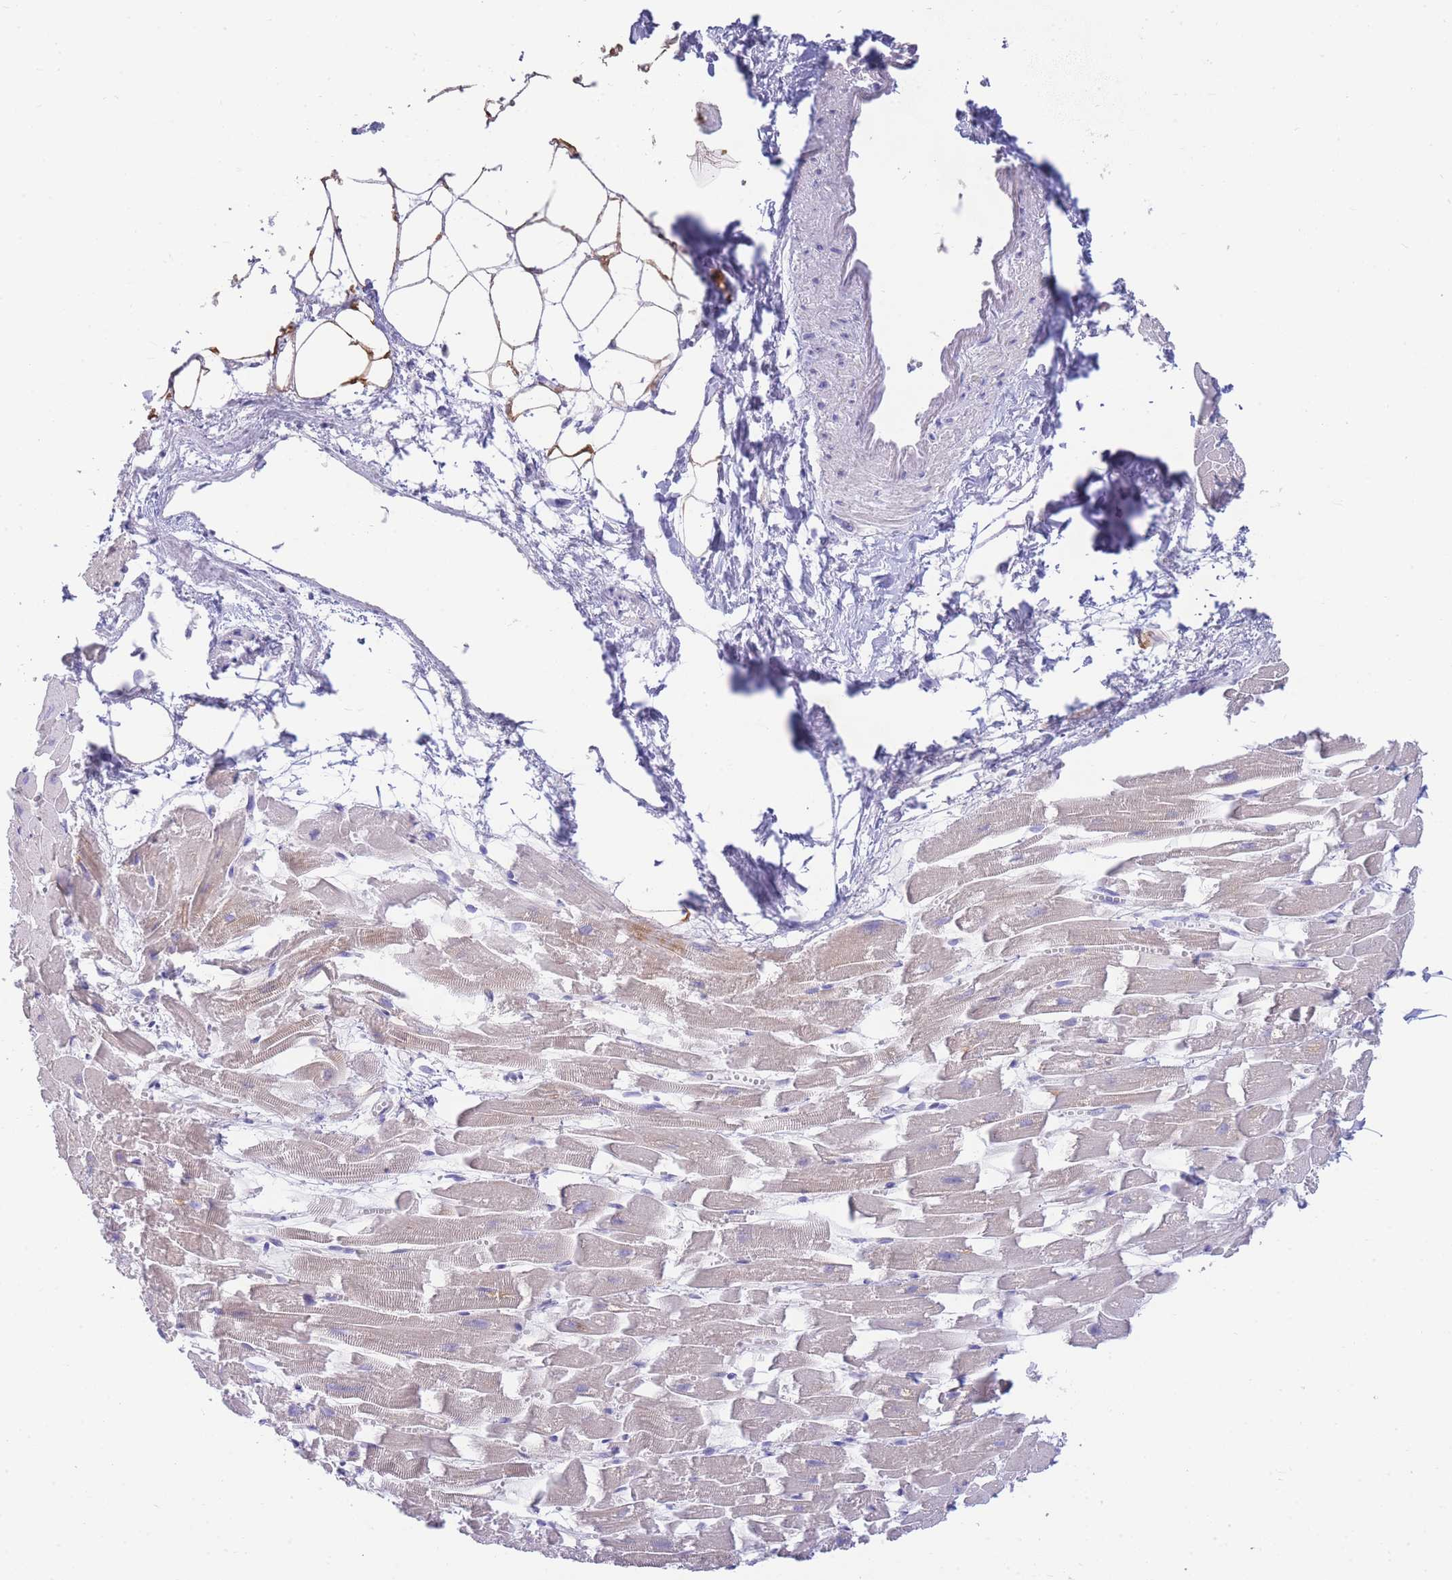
{"staining": {"intensity": "weak", "quantity": ">75%", "location": "cytoplasmic/membranous"}, "tissue": "heart muscle", "cell_type": "Cardiomyocytes", "image_type": "normal", "snomed": [{"axis": "morphology", "description": "Normal tissue, NOS"}, {"axis": "topography", "description": "Heart"}], "caption": "IHC (DAB) staining of unremarkable heart muscle exhibits weak cytoplasmic/membranous protein staining in approximately >75% of cardiomyocytes. The protein is shown in brown color, while the nuclei are stained blue.", "gene": "LRRC37A2", "patient": {"sex": "female", "age": 64}}